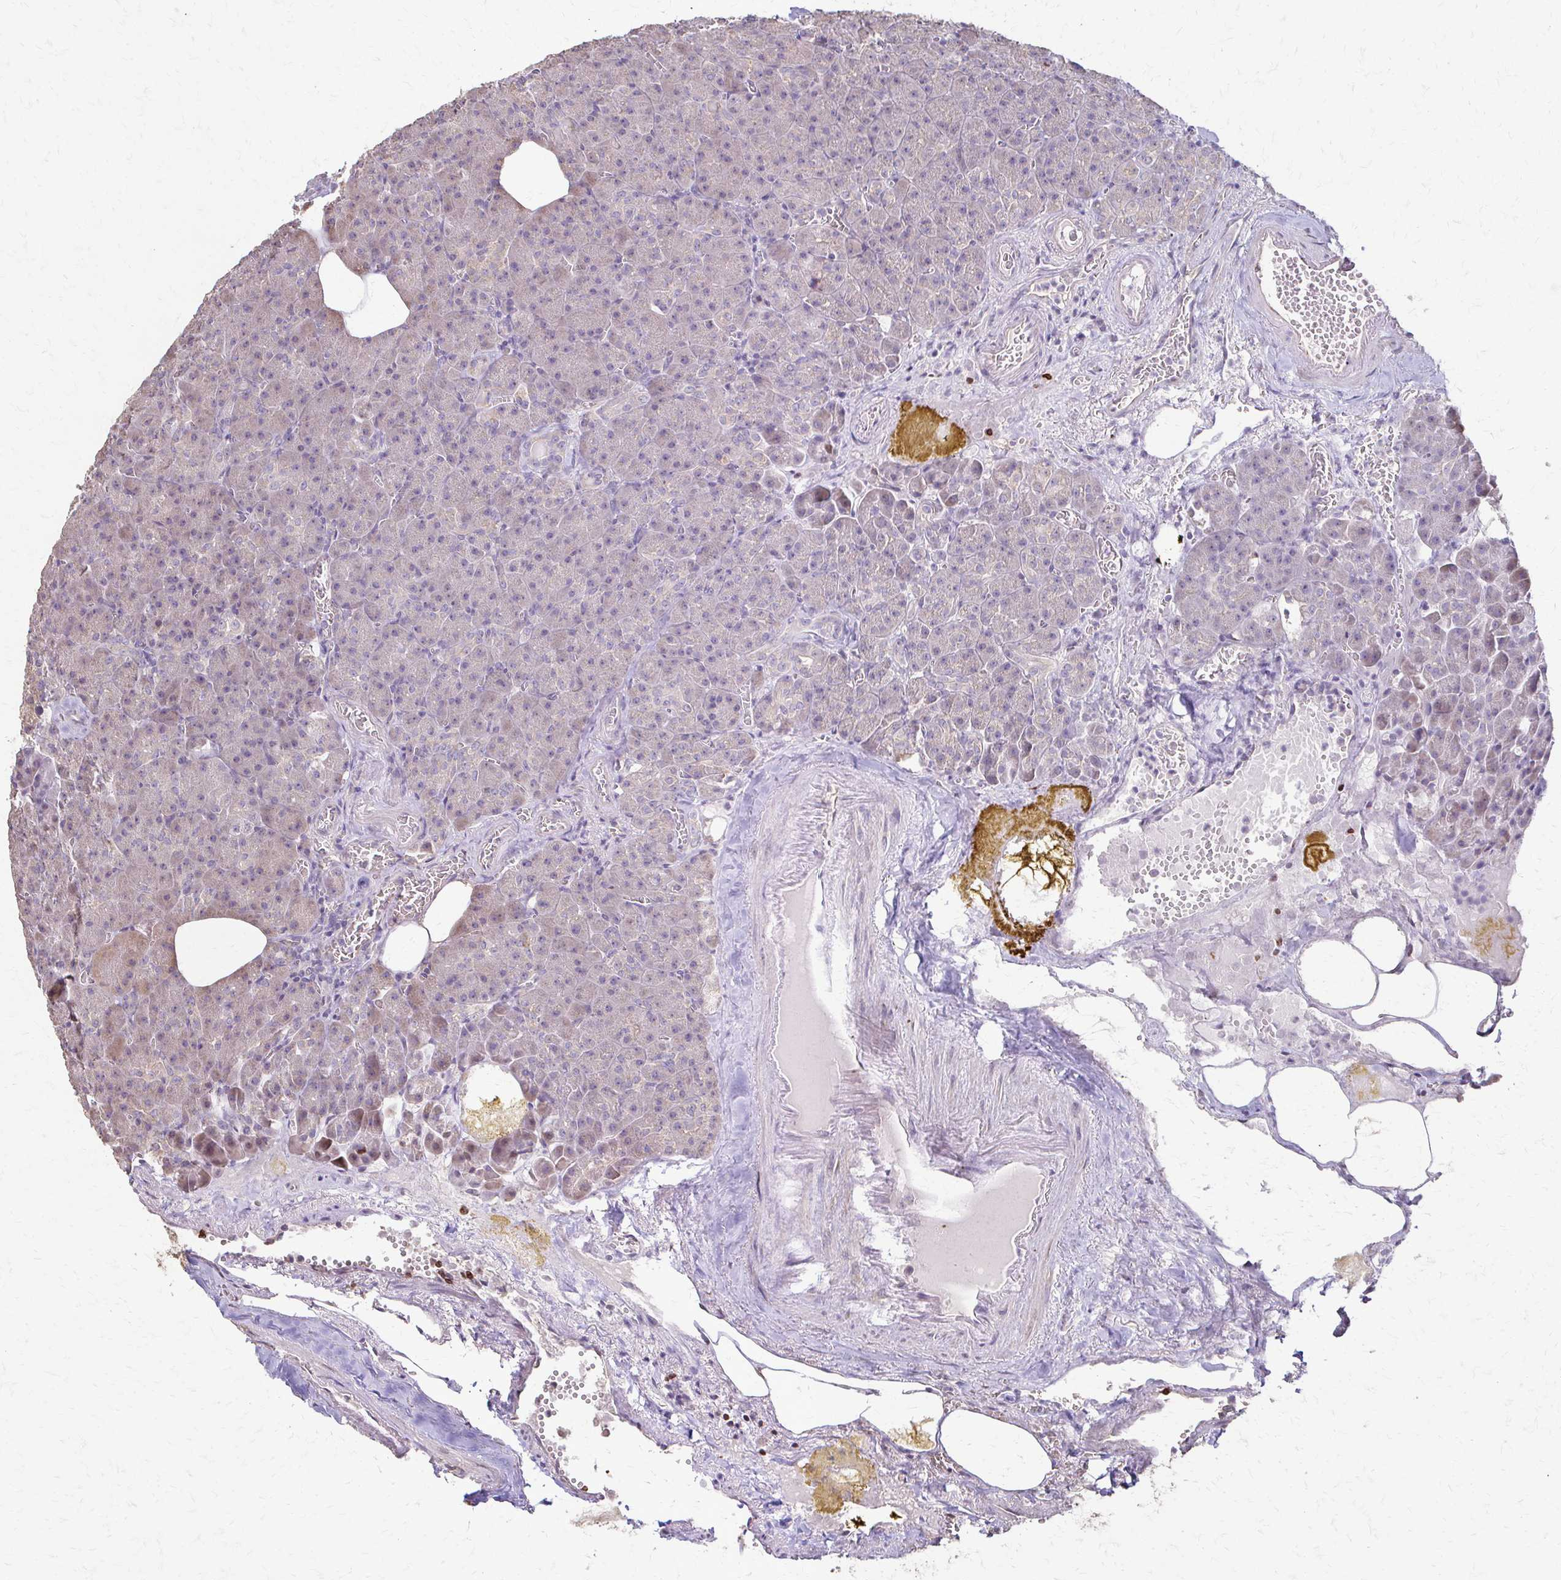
{"staining": {"intensity": "weak", "quantity": "25%-75%", "location": "cytoplasmic/membranous"}, "tissue": "pancreas", "cell_type": "Exocrine glandular cells", "image_type": "normal", "snomed": [{"axis": "morphology", "description": "Normal tissue, NOS"}, {"axis": "topography", "description": "Pancreas"}], "caption": "Human pancreas stained with a protein marker exhibits weak staining in exocrine glandular cells.", "gene": "IL18BP", "patient": {"sex": "female", "age": 74}}